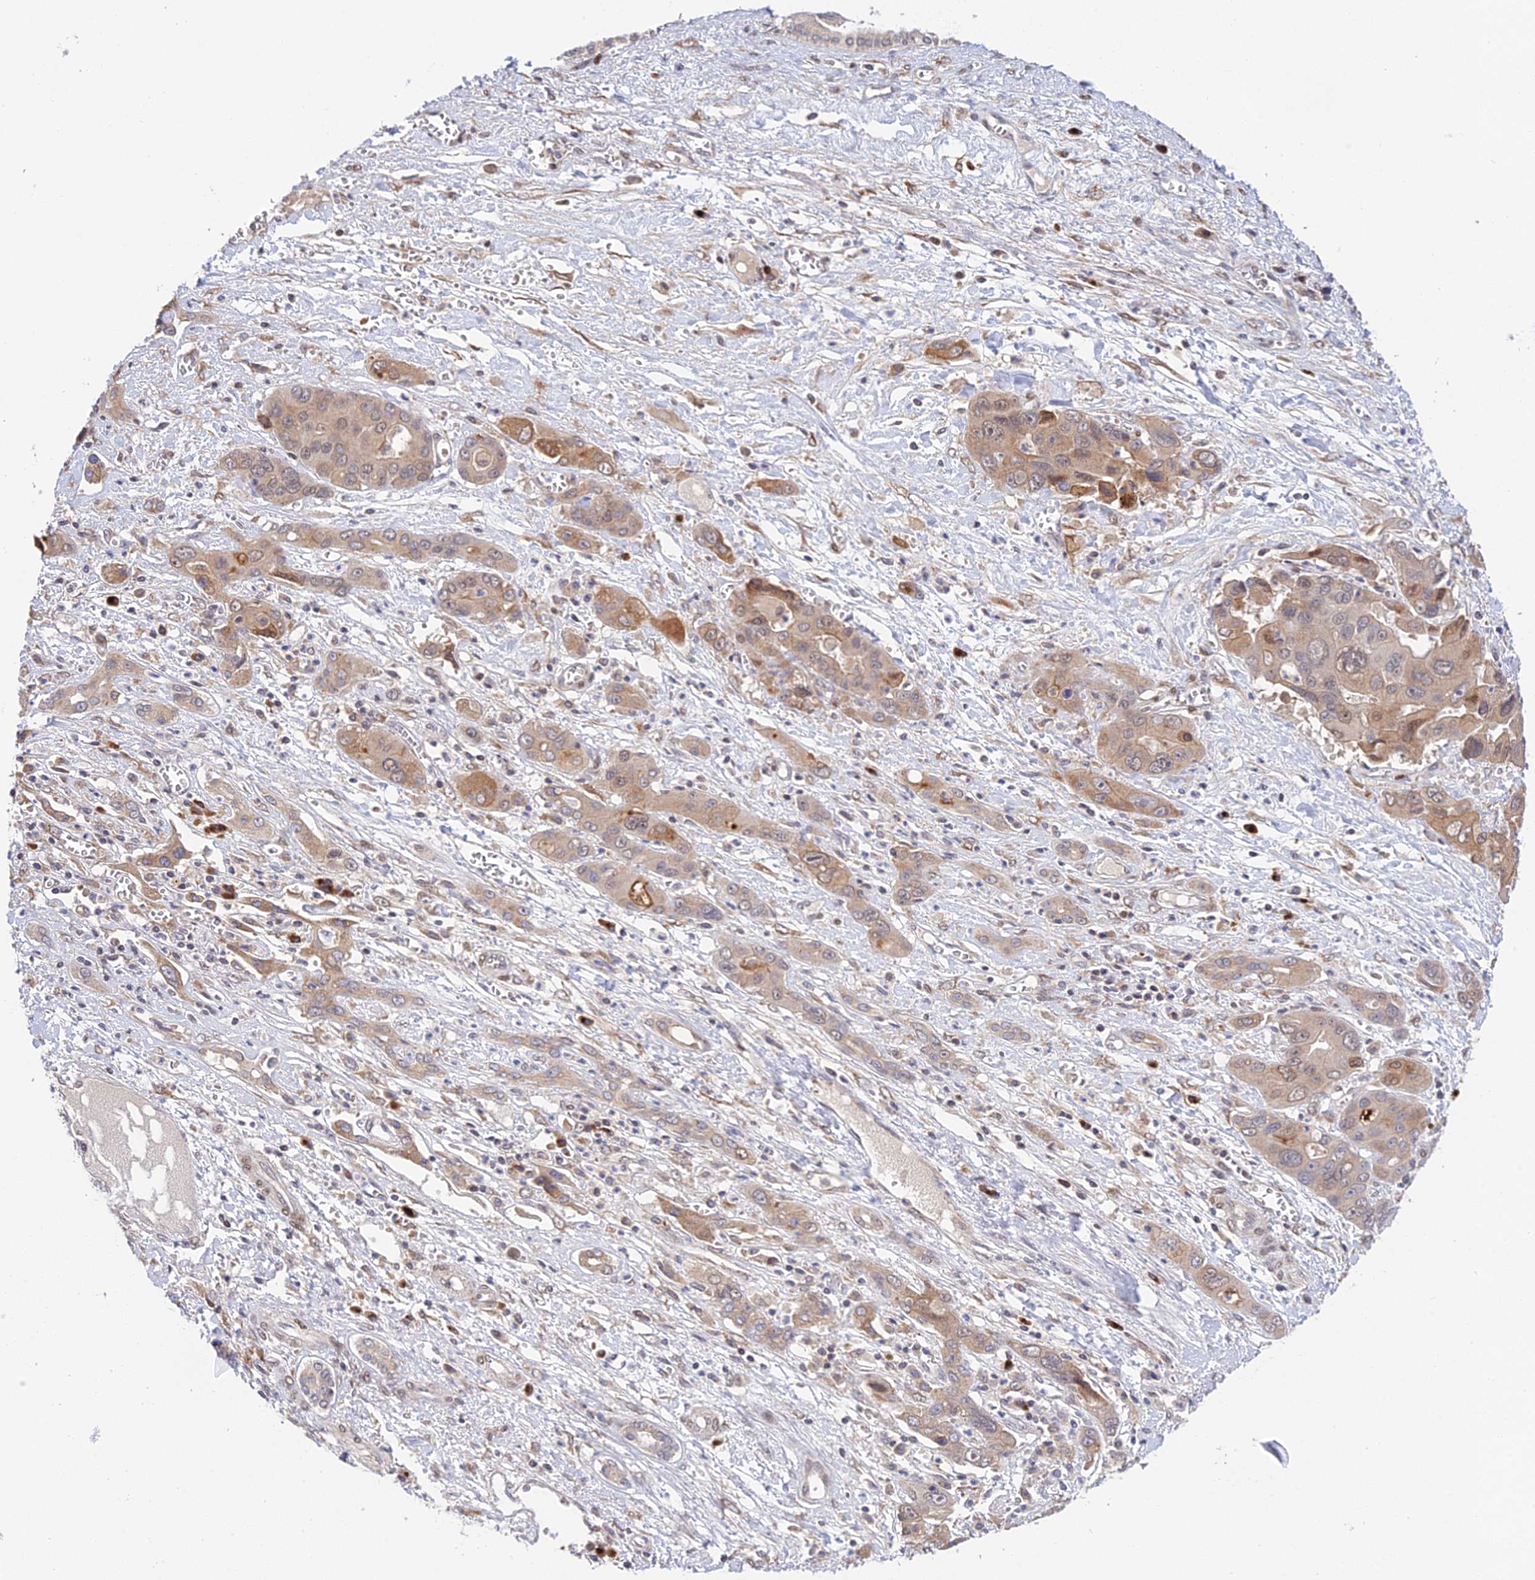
{"staining": {"intensity": "weak", "quantity": ">75%", "location": "cytoplasmic/membranous"}, "tissue": "liver cancer", "cell_type": "Tumor cells", "image_type": "cancer", "snomed": [{"axis": "morphology", "description": "Cholangiocarcinoma"}, {"axis": "topography", "description": "Liver"}], "caption": "Immunohistochemistry of cholangiocarcinoma (liver) displays low levels of weak cytoplasmic/membranous staining in approximately >75% of tumor cells.", "gene": "SNX17", "patient": {"sex": "male", "age": 67}}